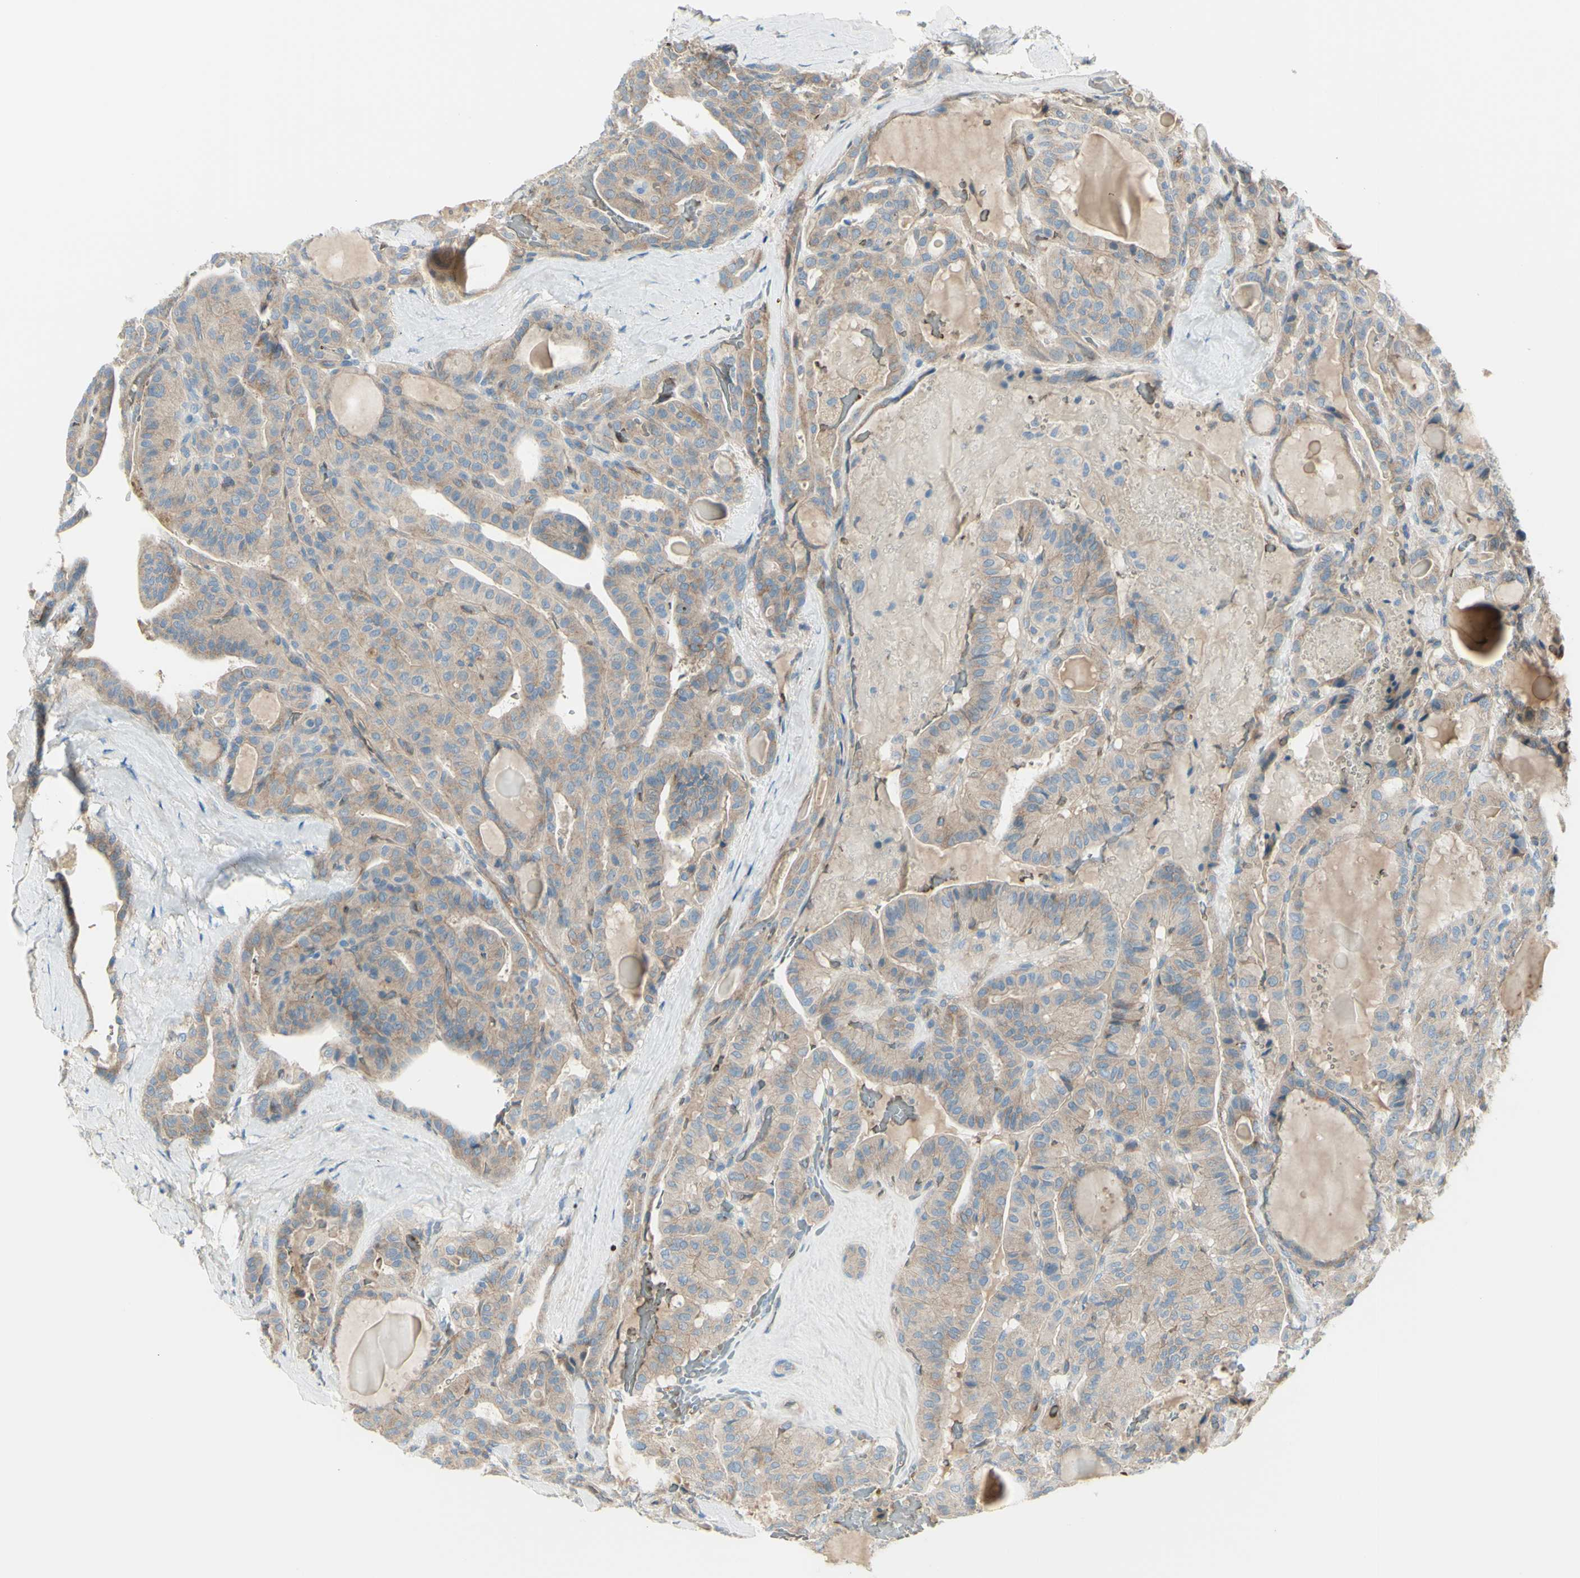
{"staining": {"intensity": "weak", "quantity": ">75%", "location": "cytoplasmic/membranous"}, "tissue": "thyroid cancer", "cell_type": "Tumor cells", "image_type": "cancer", "snomed": [{"axis": "morphology", "description": "Papillary adenocarcinoma, NOS"}, {"axis": "topography", "description": "Thyroid gland"}], "caption": "Protein expression analysis of thyroid cancer (papillary adenocarcinoma) exhibits weak cytoplasmic/membranous expression in about >75% of tumor cells.", "gene": "PCDHGA2", "patient": {"sex": "male", "age": 77}}